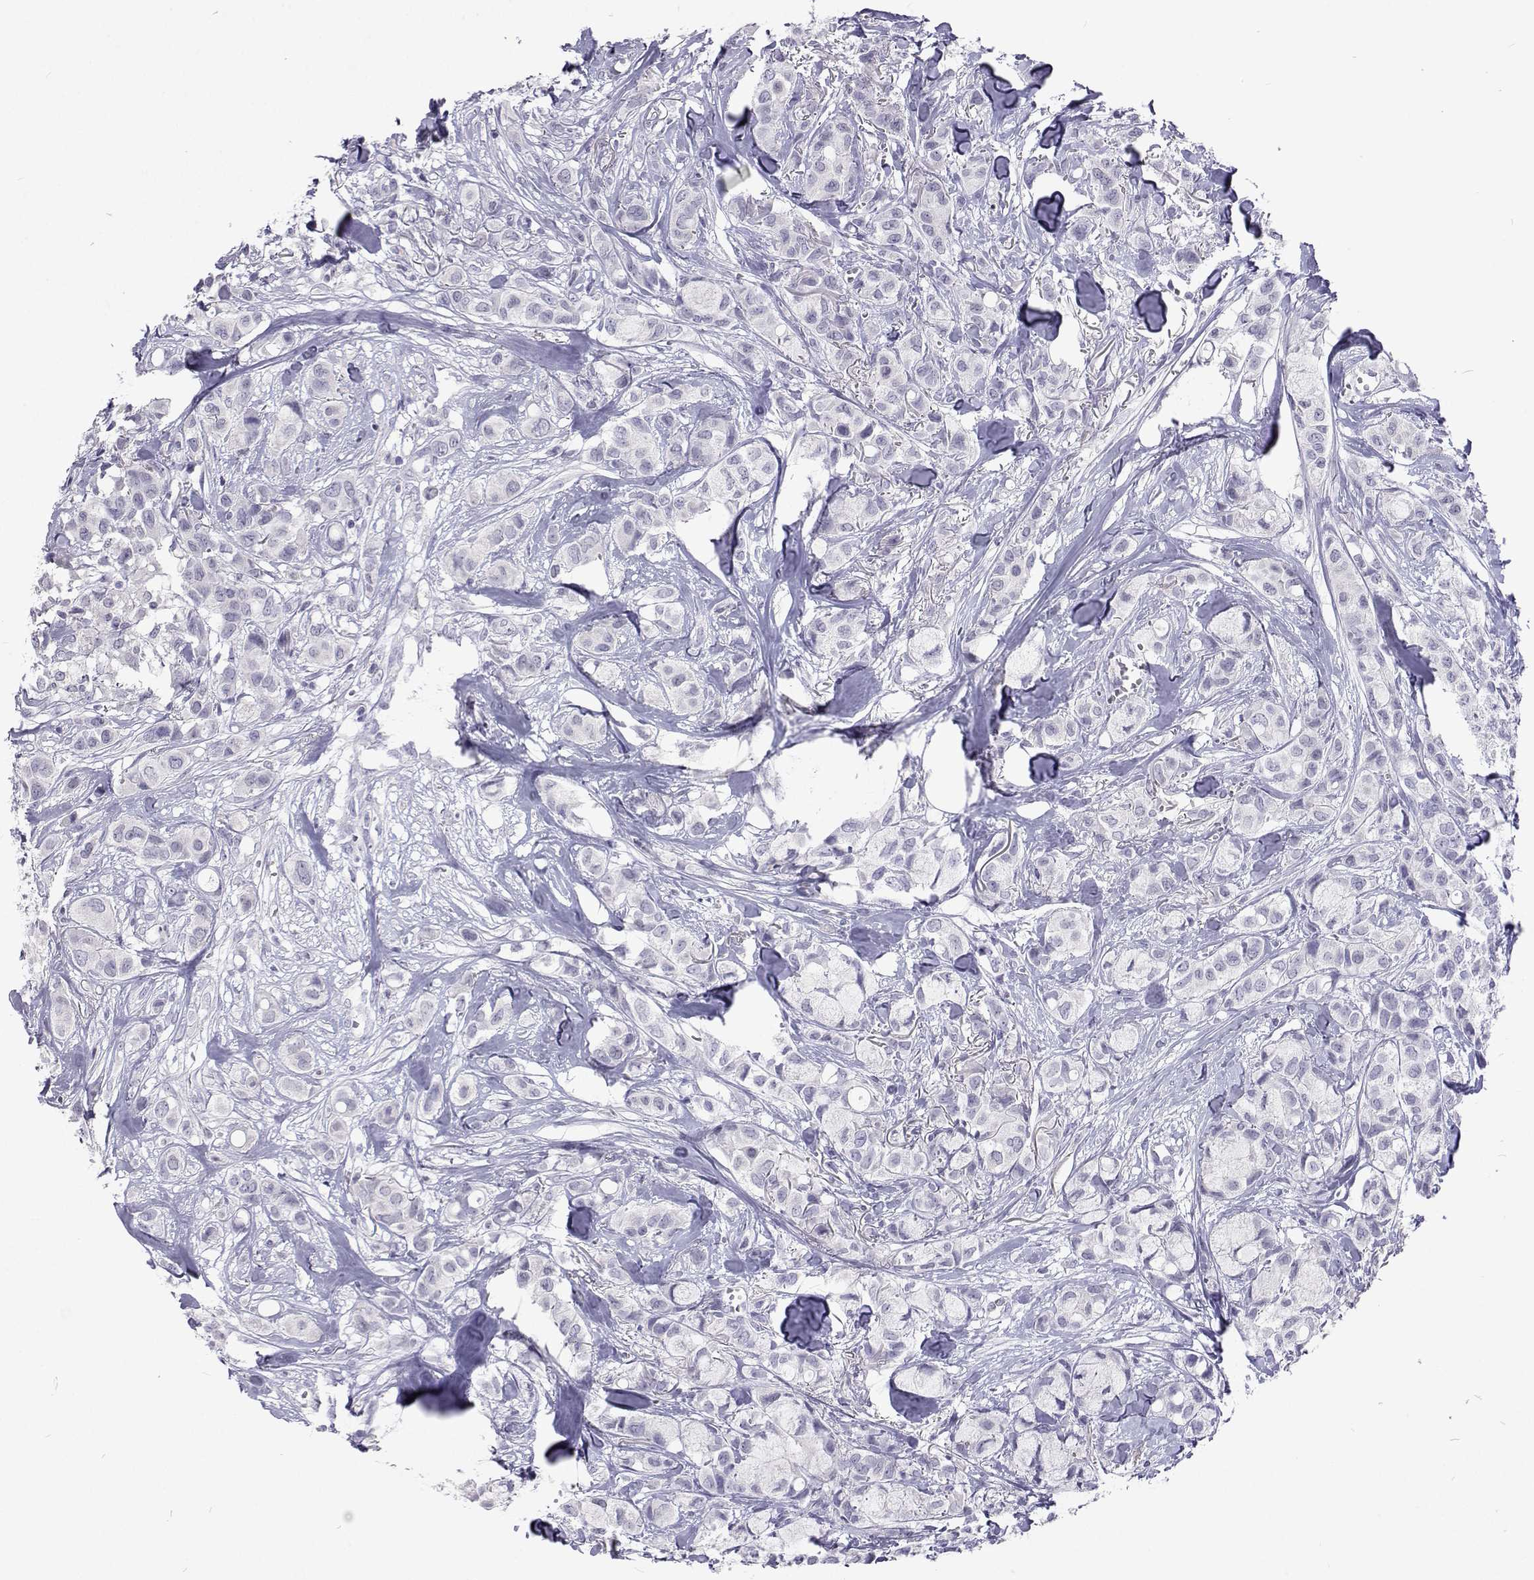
{"staining": {"intensity": "negative", "quantity": "none", "location": "none"}, "tissue": "breast cancer", "cell_type": "Tumor cells", "image_type": "cancer", "snomed": [{"axis": "morphology", "description": "Duct carcinoma"}, {"axis": "topography", "description": "Breast"}], "caption": "Invasive ductal carcinoma (breast) stained for a protein using IHC demonstrates no staining tumor cells.", "gene": "GALM", "patient": {"sex": "female", "age": 85}}